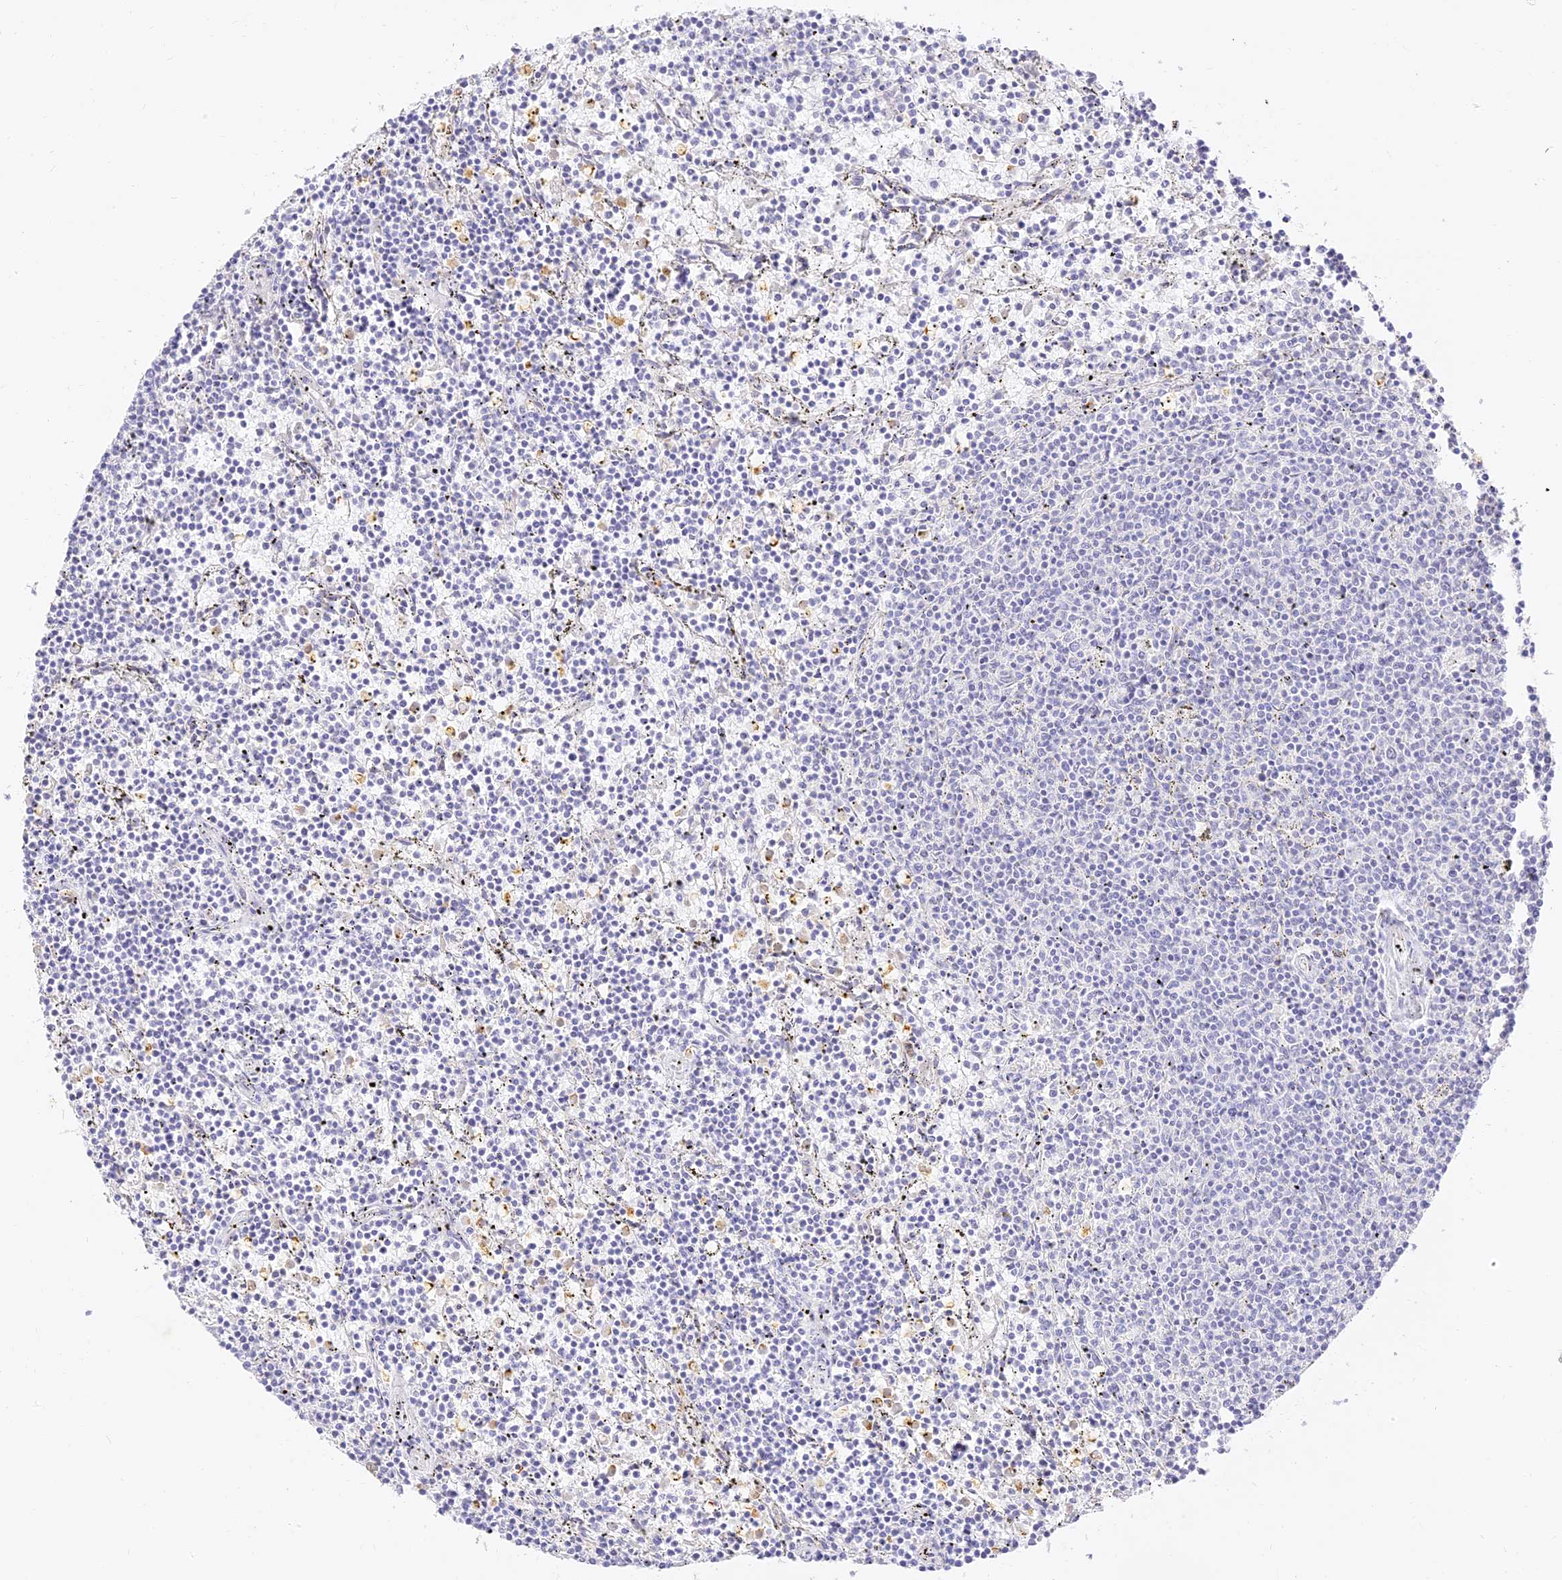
{"staining": {"intensity": "negative", "quantity": "none", "location": "none"}, "tissue": "lymphoma", "cell_type": "Tumor cells", "image_type": "cancer", "snomed": [{"axis": "morphology", "description": "Malignant lymphoma, non-Hodgkin's type, Low grade"}, {"axis": "topography", "description": "Spleen"}], "caption": "An image of lymphoma stained for a protein shows no brown staining in tumor cells.", "gene": "SEC13", "patient": {"sex": "female", "age": 50}}